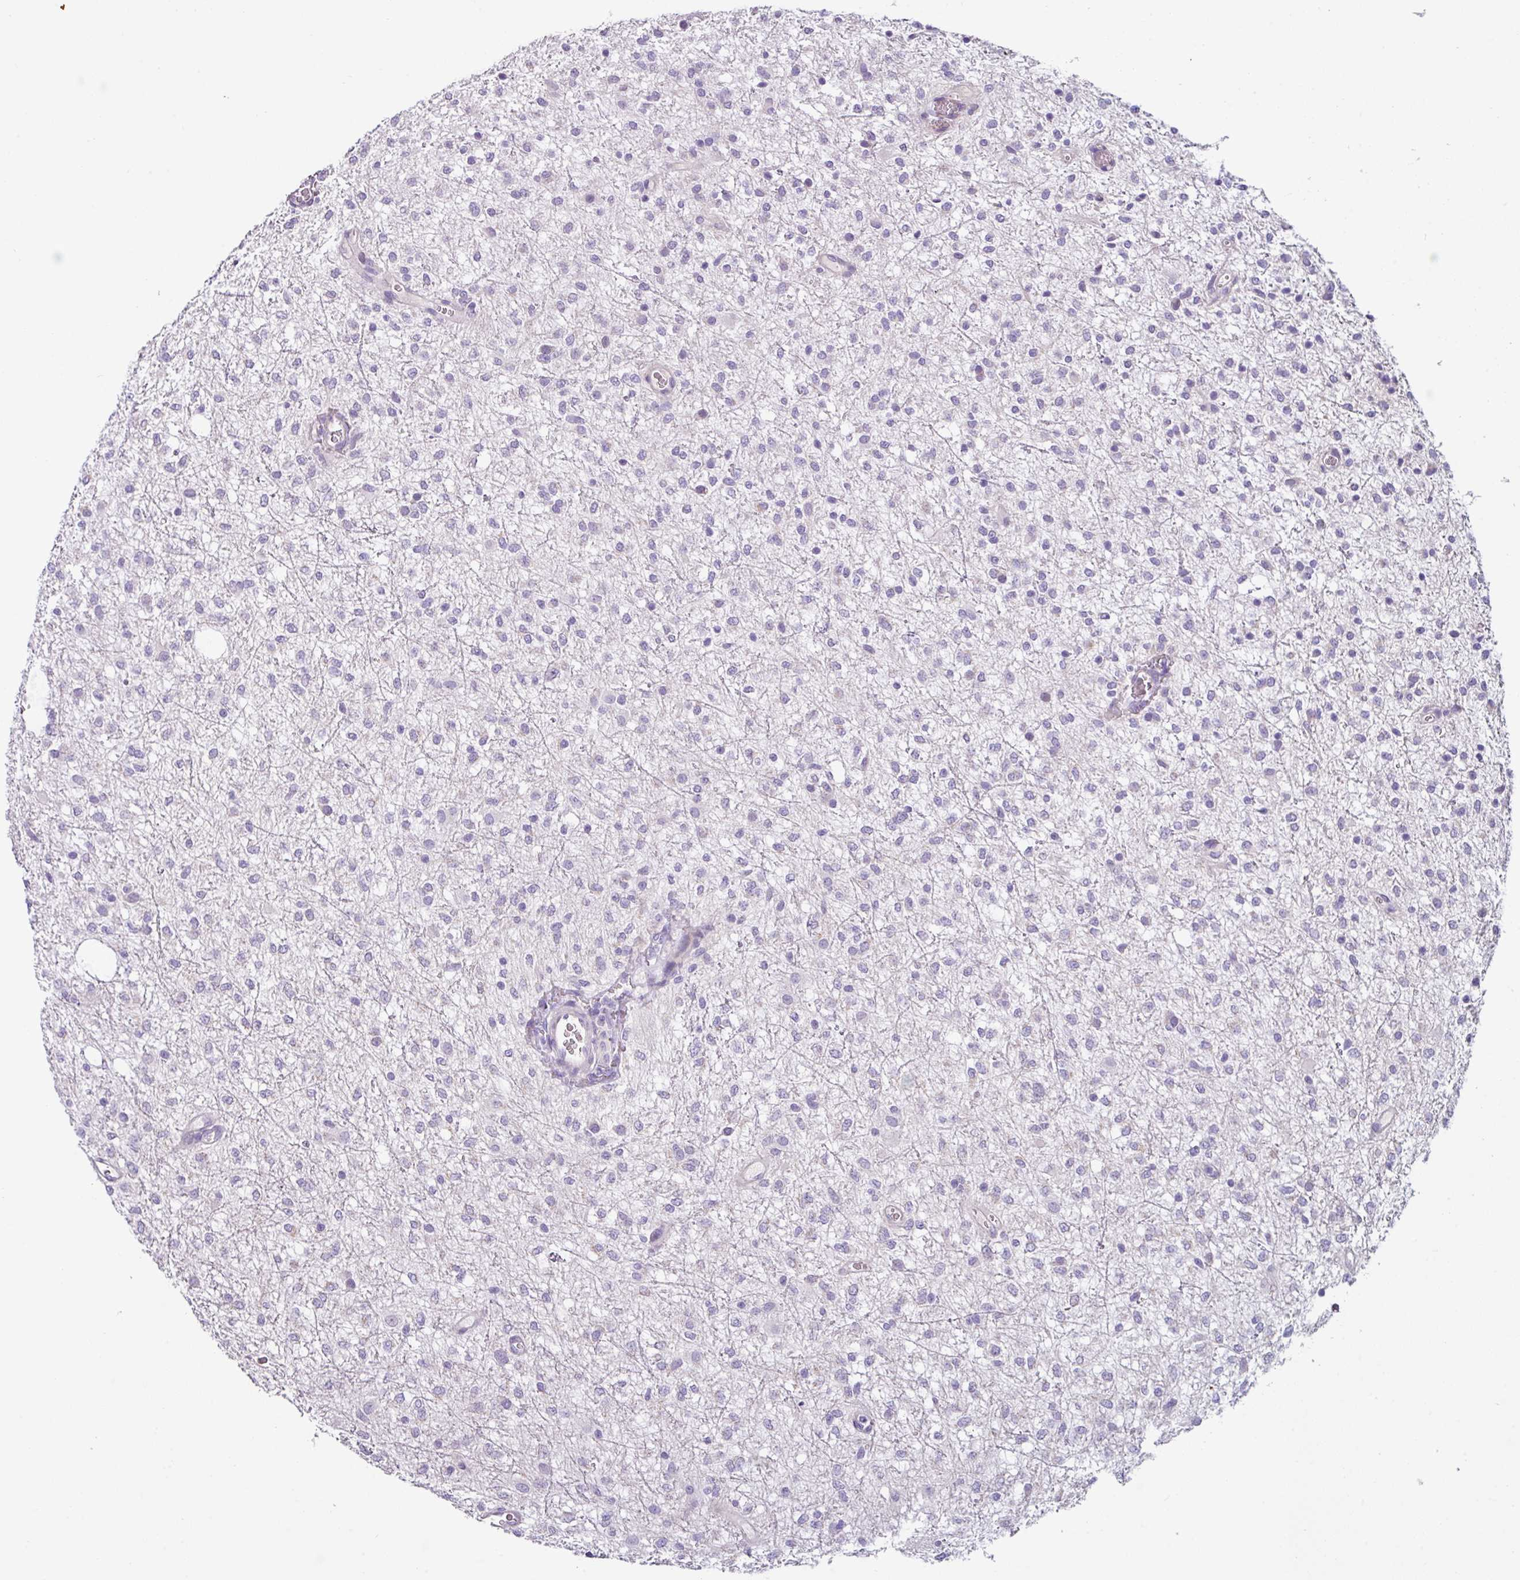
{"staining": {"intensity": "negative", "quantity": "none", "location": "none"}, "tissue": "glioma", "cell_type": "Tumor cells", "image_type": "cancer", "snomed": [{"axis": "morphology", "description": "Glioma, malignant, Low grade"}, {"axis": "topography", "description": "Cerebellum"}], "caption": "Glioma was stained to show a protein in brown. There is no significant positivity in tumor cells. (Stains: DAB immunohistochemistry (IHC) with hematoxylin counter stain, Microscopy: brightfield microscopy at high magnification).", "gene": "RGS16", "patient": {"sex": "female", "age": 5}}